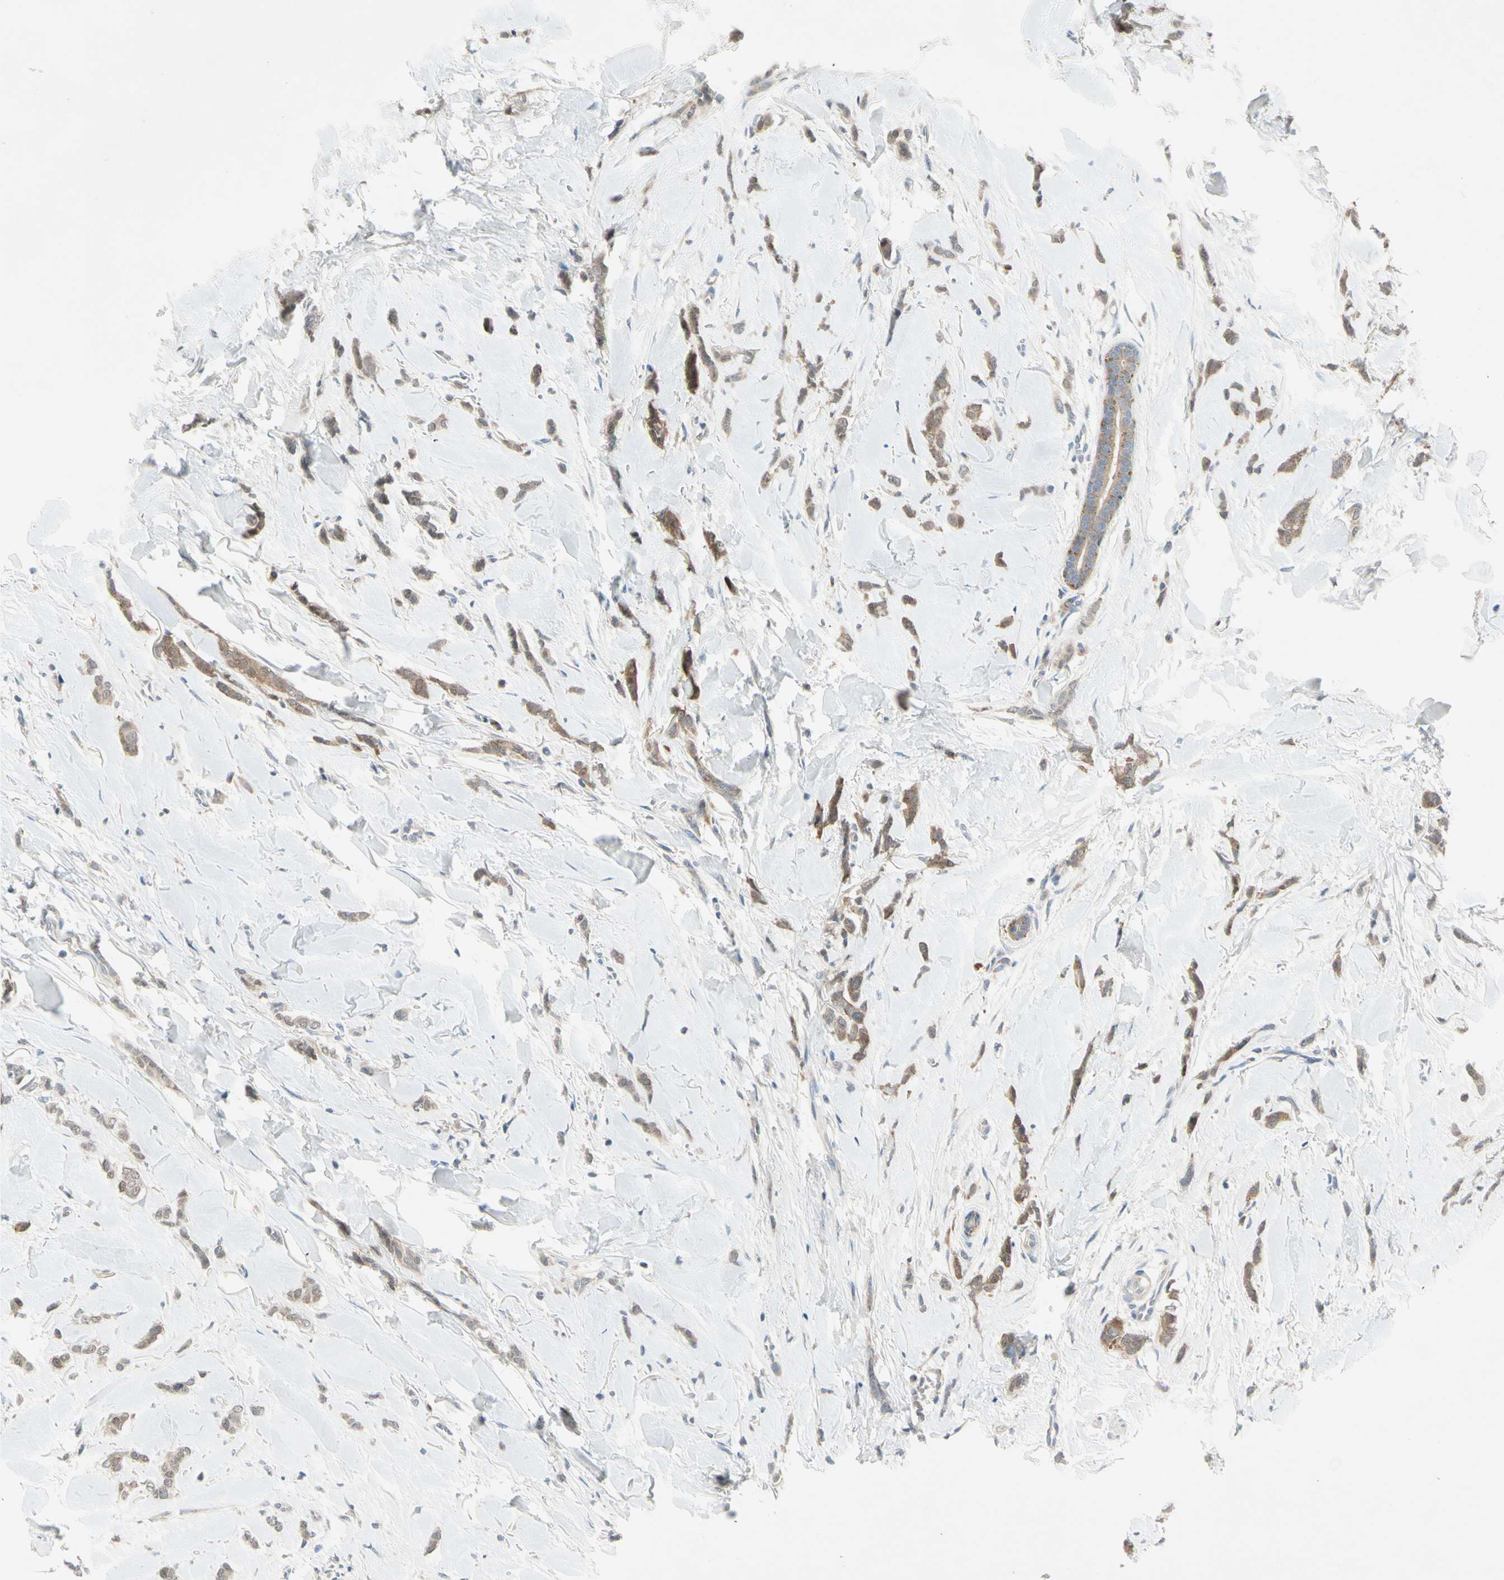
{"staining": {"intensity": "weak", "quantity": ">75%", "location": "cytoplasmic/membranous"}, "tissue": "breast cancer", "cell_type": "Tumor cells", "image_type": "cancer", "snomed": [{"axis": "morphology", "description": "Lobular carcinoma"}, {"axis": "topography", "description": "Skin"}, {"axis": "topography", "description": "Breast"}], "caption": "IHC micrograph of neoplastic tissue: breast cancer stained using IHC exhibits low levels of weak protein expression localized specifically in the cytoplasmic/membranous of tumor cells, appearing as a cytoplasmic/membranous brown color.", "gene": "IL1R1", "patient": {"sex": "female", "age": 46}}